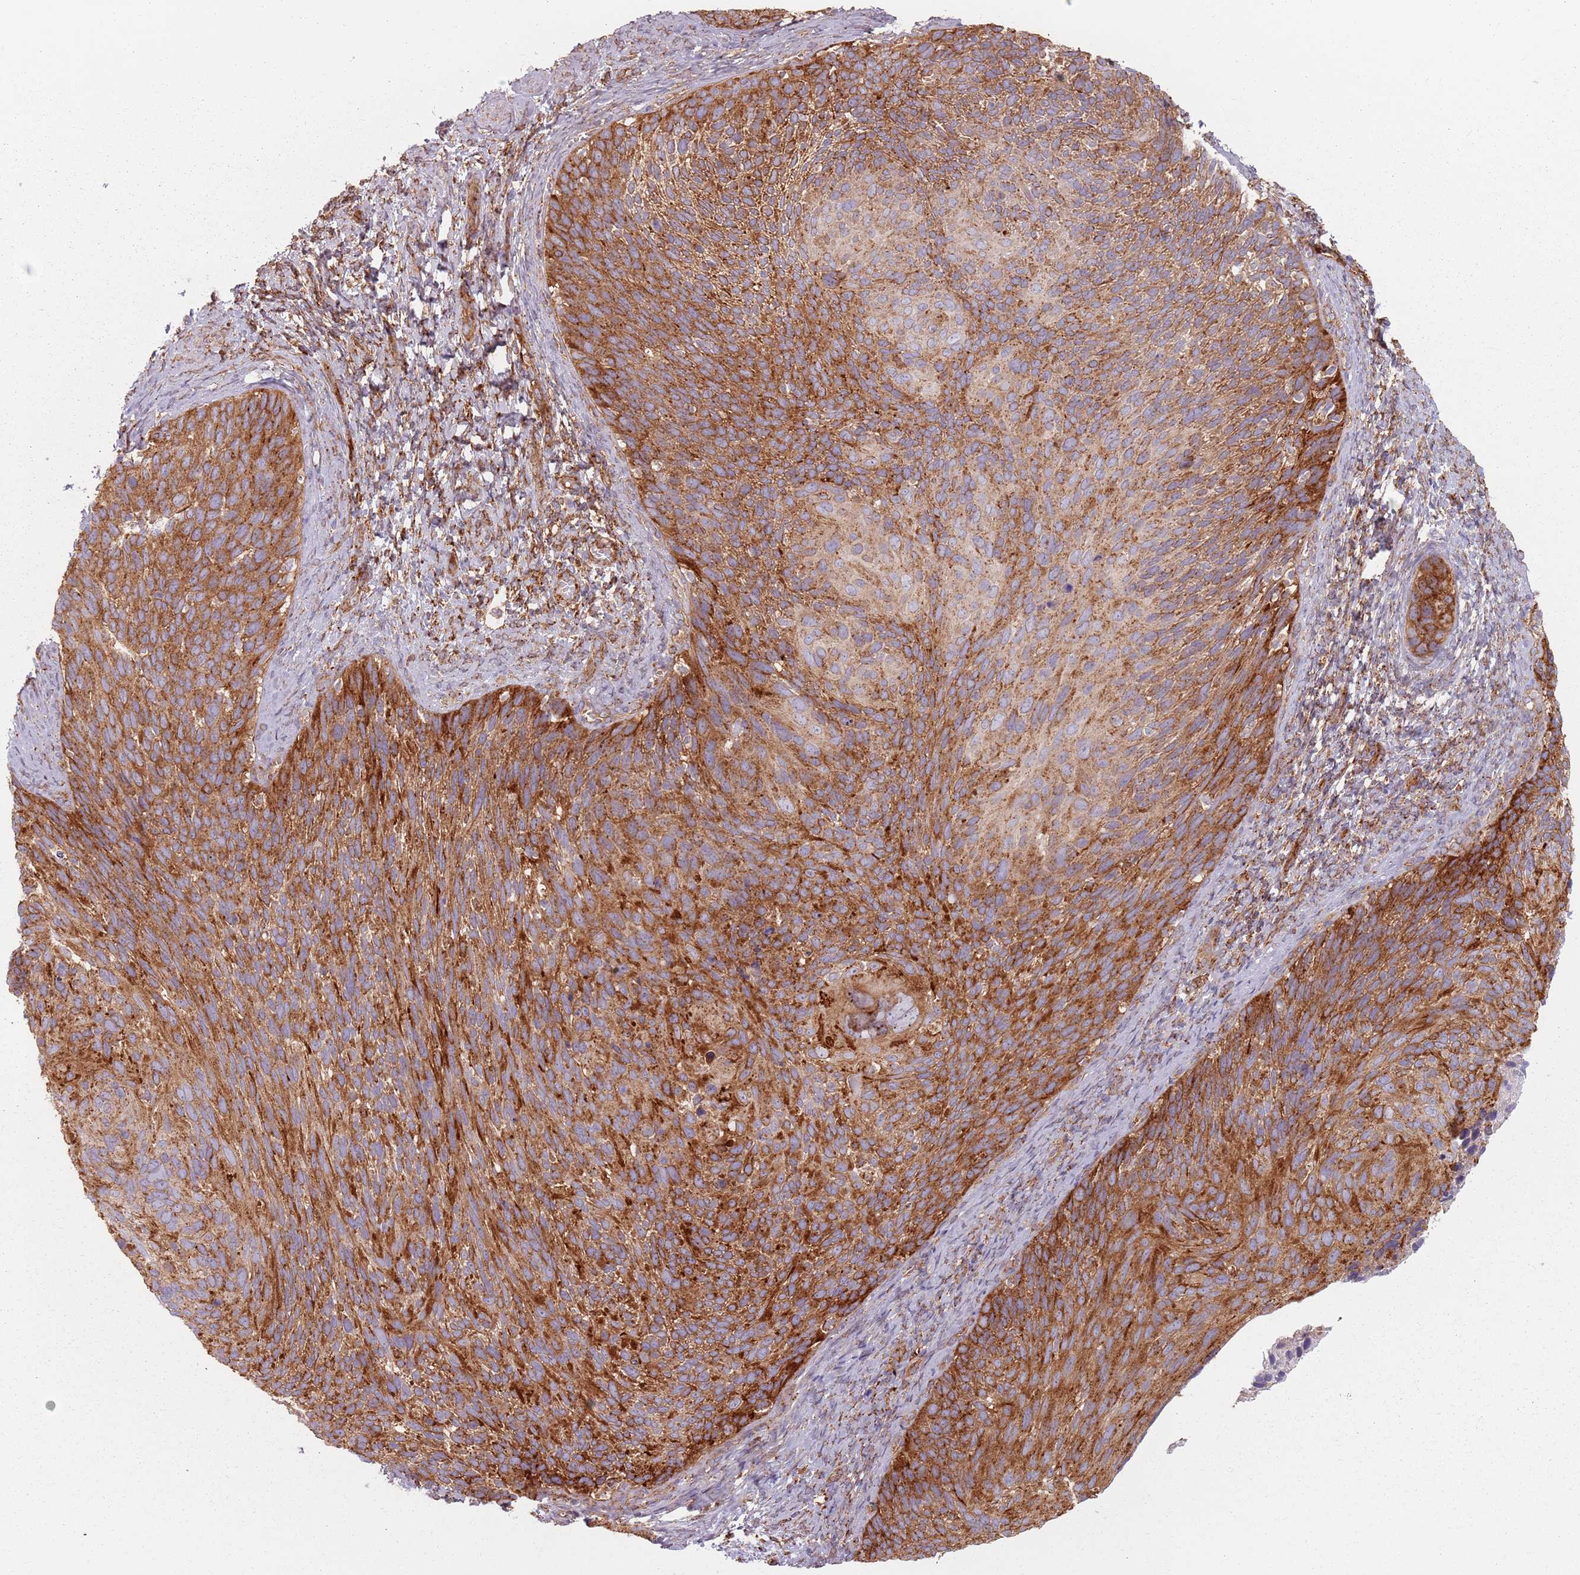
{"staining": {"intensity": "strong", "quantity": ">75%", "location": "cytoplasmic/membranous"}, "tissue": "cervical cancer", "cell_type": "Tumor cells", "image_type": "cancer", "snomed": [{"axis": "morphology", "description": "Squamous cell carcinoma, NOS"}, {"axis": "topography", "description": "Cervix"}], "caption": "Immunohistochemical staining of human cervical cancer (squamous cell carcinoma) exhibits high levels of strong cytoplasmic/membranous protein positivity in approximately >75% of tumor cells.", "gene": "TPD52L2", "patient": {"sex": "female", "age": 80}}